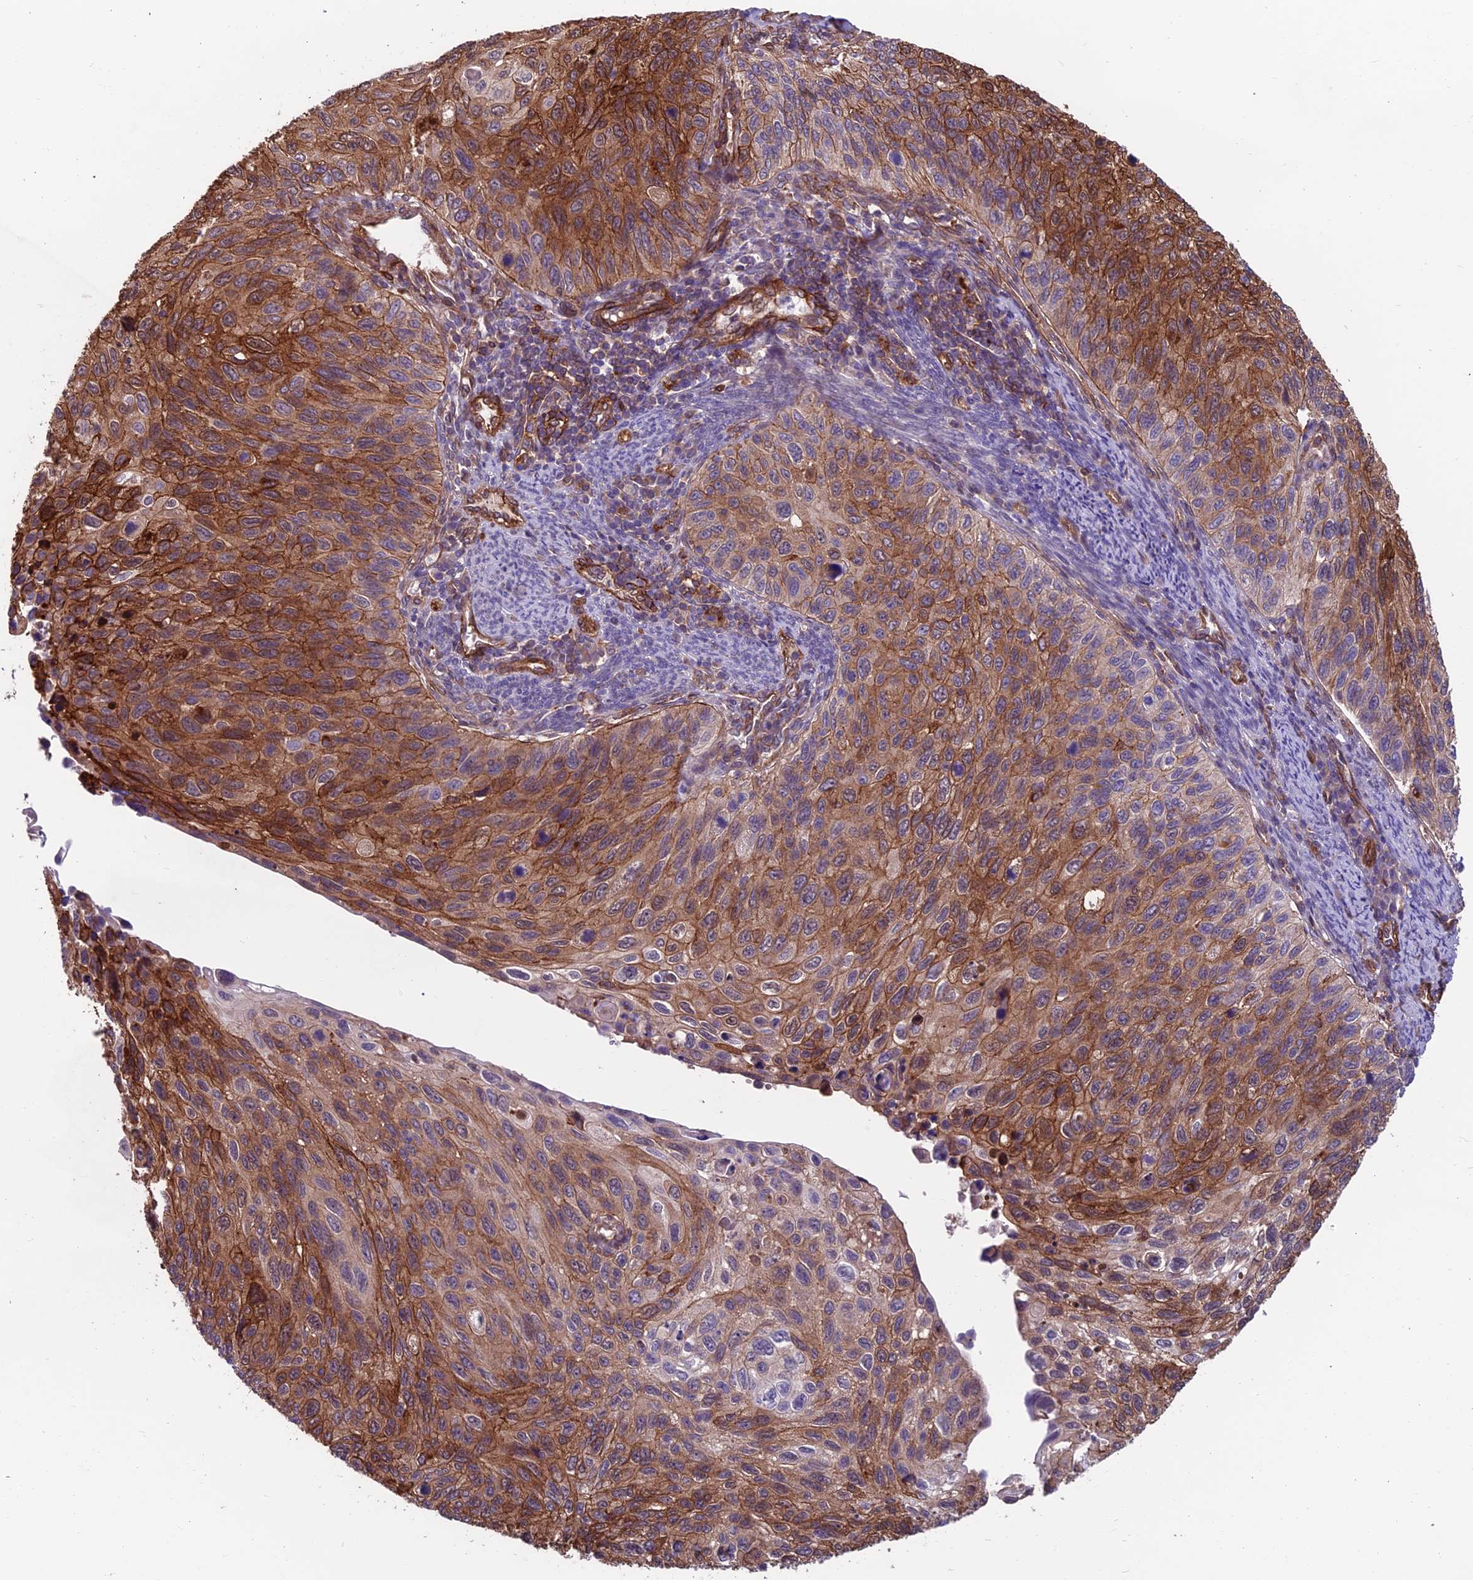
{"staining": {"intensity": "moderate", "quantity": ">75%", "location": "cytoplasmic/membranous"}, "tissue": "cervical cancer", "cell_type": "Tumor cells", "image_type": "cancer", "snomed": [{"axis": "morphology", "description": "Squamous cell carcinoma, NOS"}, {"axis": "topography", "description": "Cervix"}], "caption": "Immunohistochemistry histopathology image of neoplastic tissue: human squamous cell carcinoma (cervical) stained using immunohistochemistry (IHC) displays medium levels of moderate protein expression localized specifically in the cytoplasmic/membranous of tumor cells, appearing as a cytoplasmic/membranous brown color.", "gene": "RTN4RL1", "patient": {"sex": "female", "age": 70}}